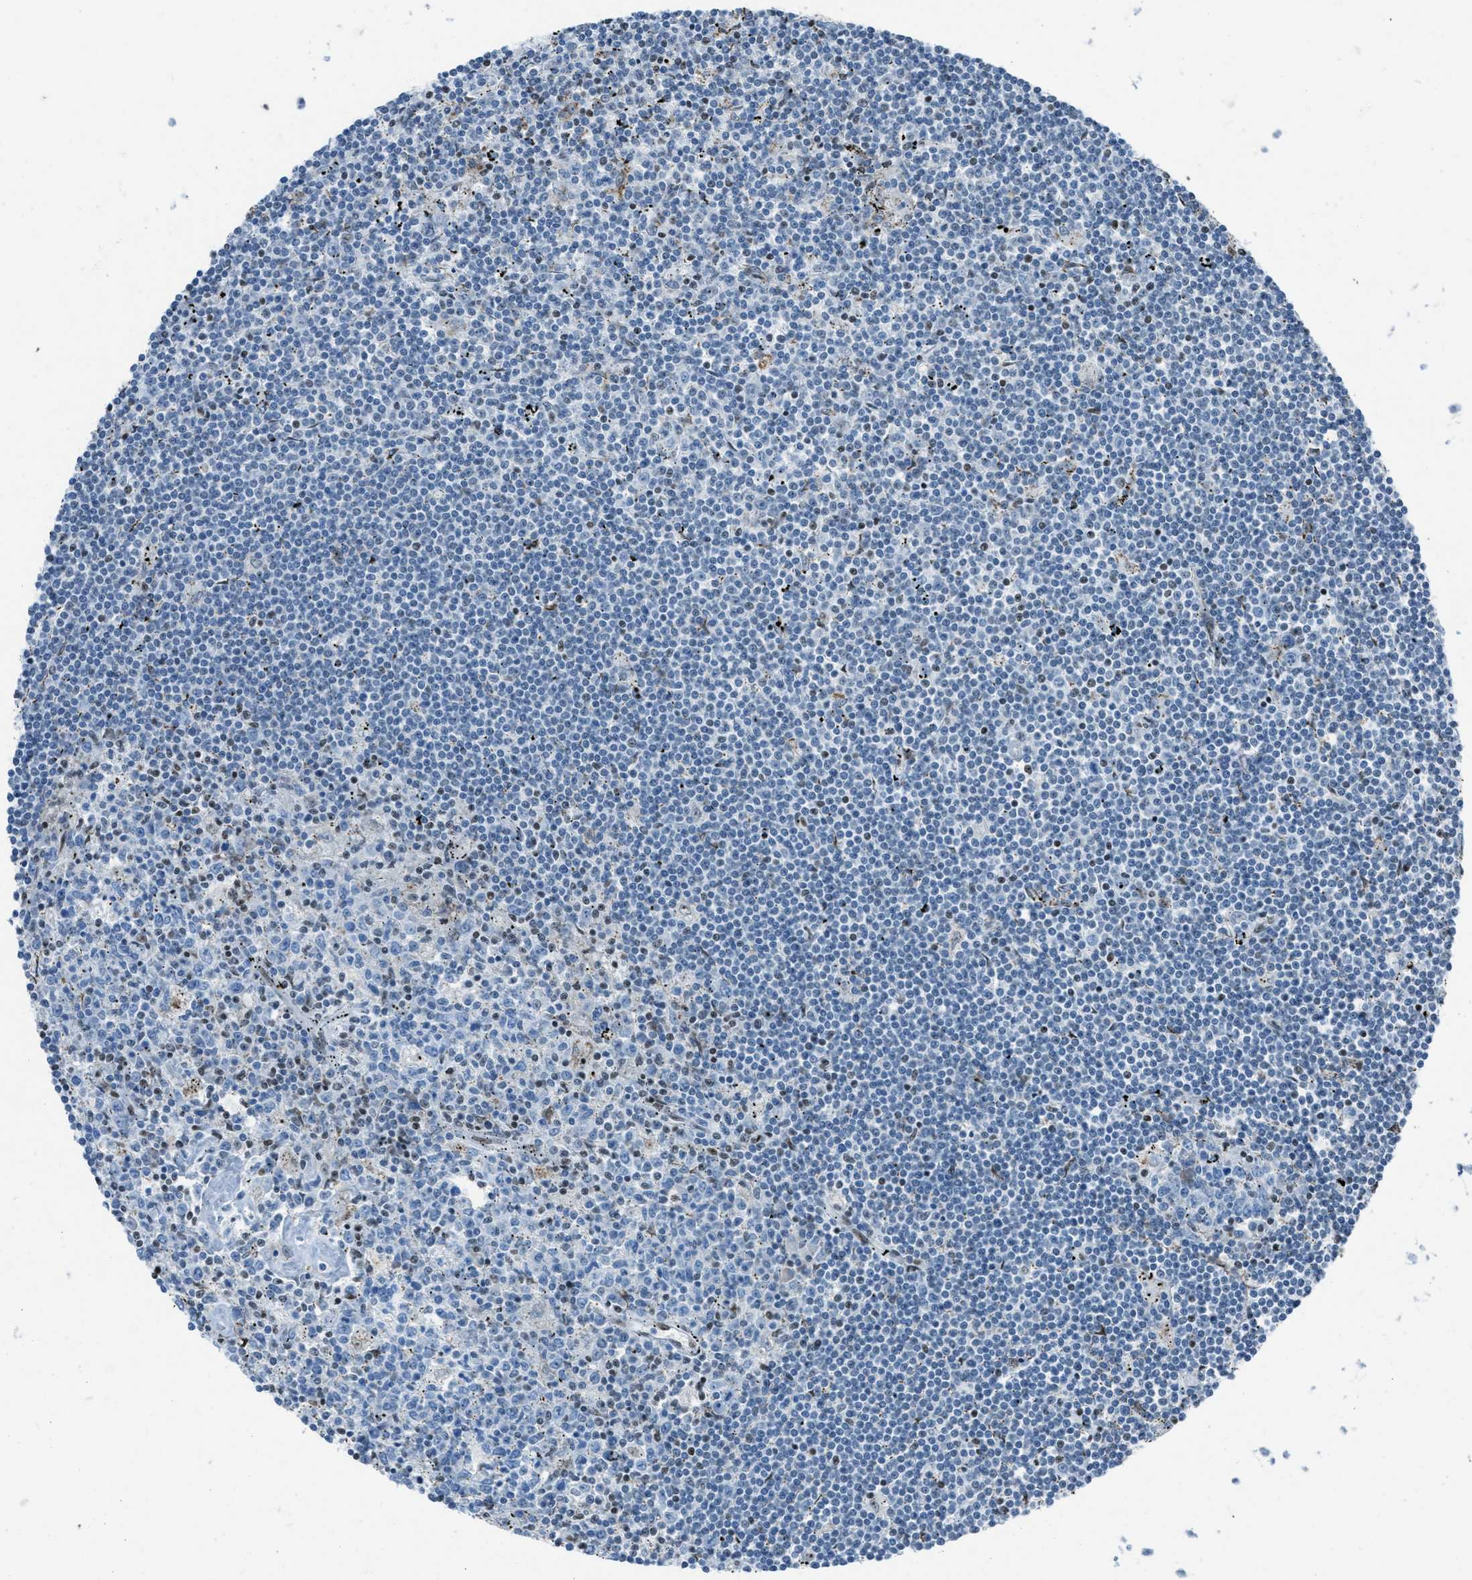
{"staining": {"intensity": "negative", "quantity": "none", "location": "none"}, "tissue": "lymphoma", "cell_type": "Tumor cells", "image_type": "cancer", "snomed": [{"axis": "morphology", "description": "Malignant lymphoma, non-Hodgkin's type, Low grade"}, {"axis": "topography", "description": "Spleen"}], "caption": "Immunohistochemistry (IHC) of human lymphoma exhibits no staining in tumor cells.", "gene": "SLFN5", "patient": {"sex": "male", "age": 76}}